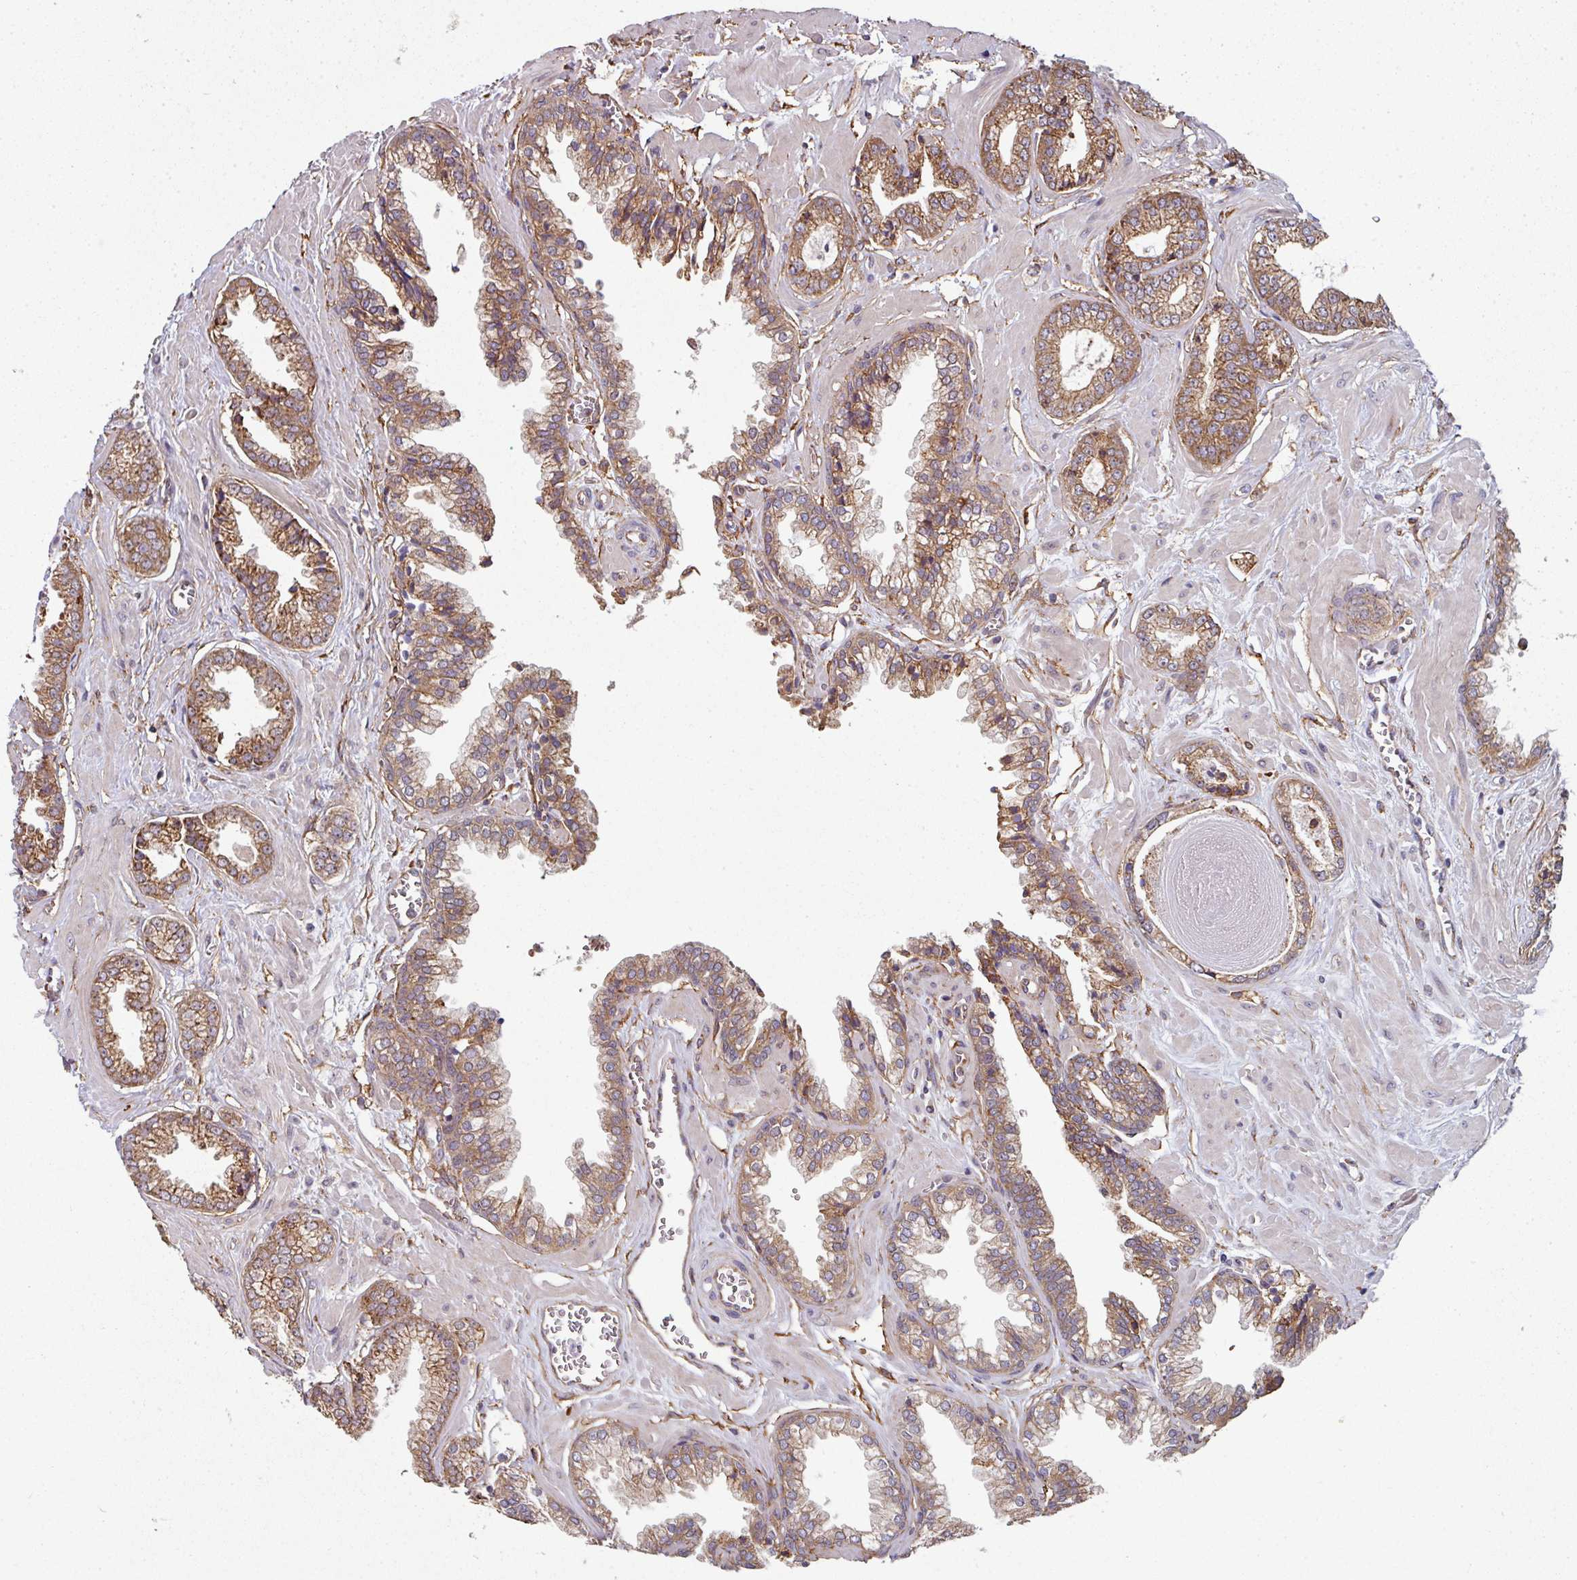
{"staining": {"intensity": "moderate", "quantity": ">75%", "location": "cytoplasmic/membranous"}, "tissue": "prostate cancer", "cell_type": "Tumor cells", "image_type": "cancer", "snomed": [{"axis": "morphology", "description": "Adenocarcinoma, Low grade"}, {"axis": "topography", "description": "Prostate"}], "caption": "Immunohistochemical staining of prostate cancer shows medium levels of moderate cytoplasmic/membranous protein staining in approximately >75% of tumor cells.", "gene": "FAT4", "patient": {"sex": "male", "age": 60}}